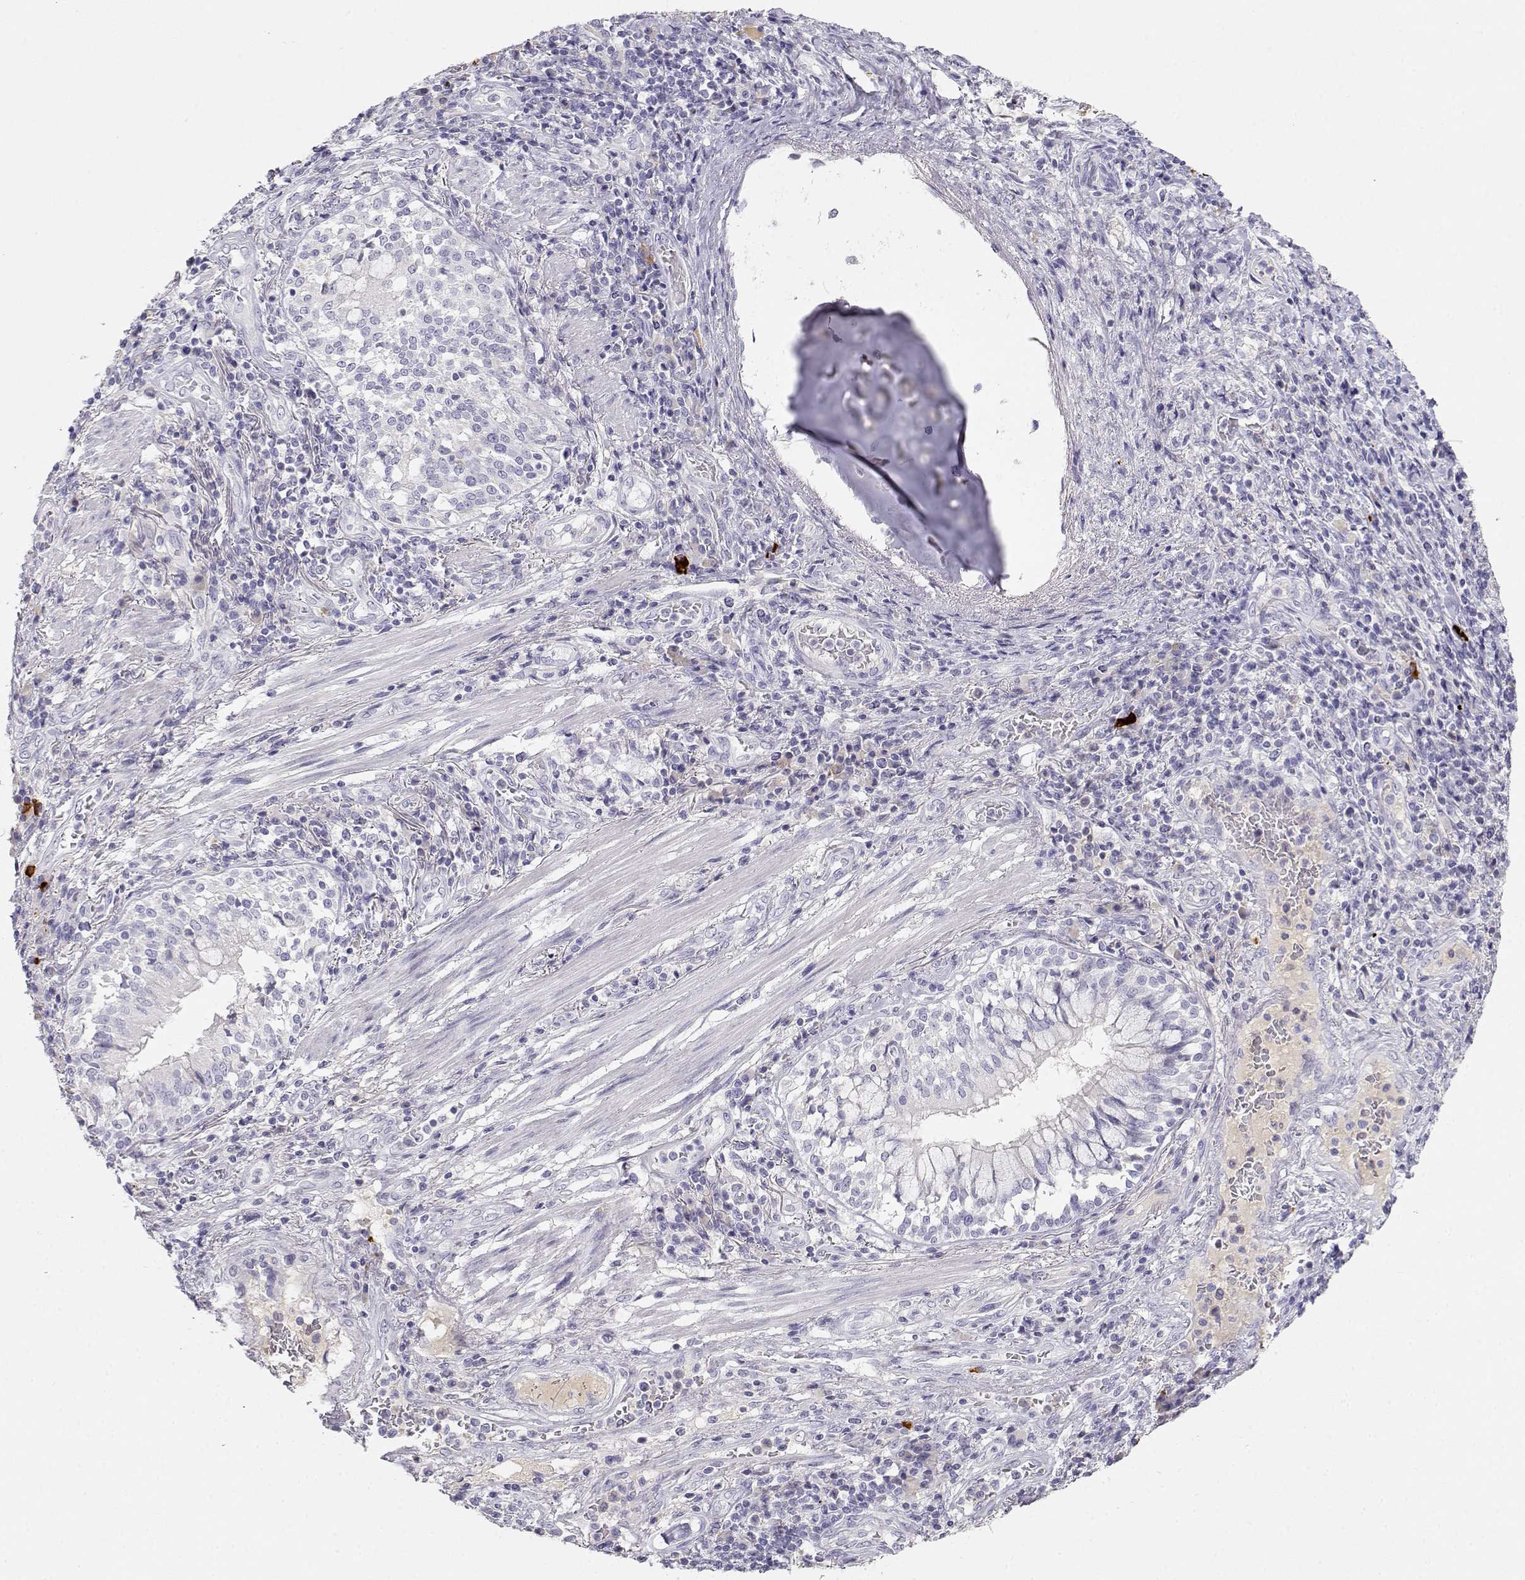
{"staining": {"intensity": "negative", "quantity": "none", "location": "none"}, "tissue": "lung cancer", "cell_type": "Tumor cells", "image_type": "cancer", "snomed": [{"axis": "morphology", "description": "Normal tissue, NOS"}, {"axis": "morphology", "description": "Squamous cell carcinoma, NOS"}, {"axis": "topography", "description": "Bronchus"}, {"axis": "topography", "description": "Lung"}], "caption": "Immunohistochemistry (IHC) micrograph of human lung cancer stained for a protein (brown), which displays no expression in tumor cells.", "gene": "GPR174", "patient": {"sex": "male", "age": 64}}